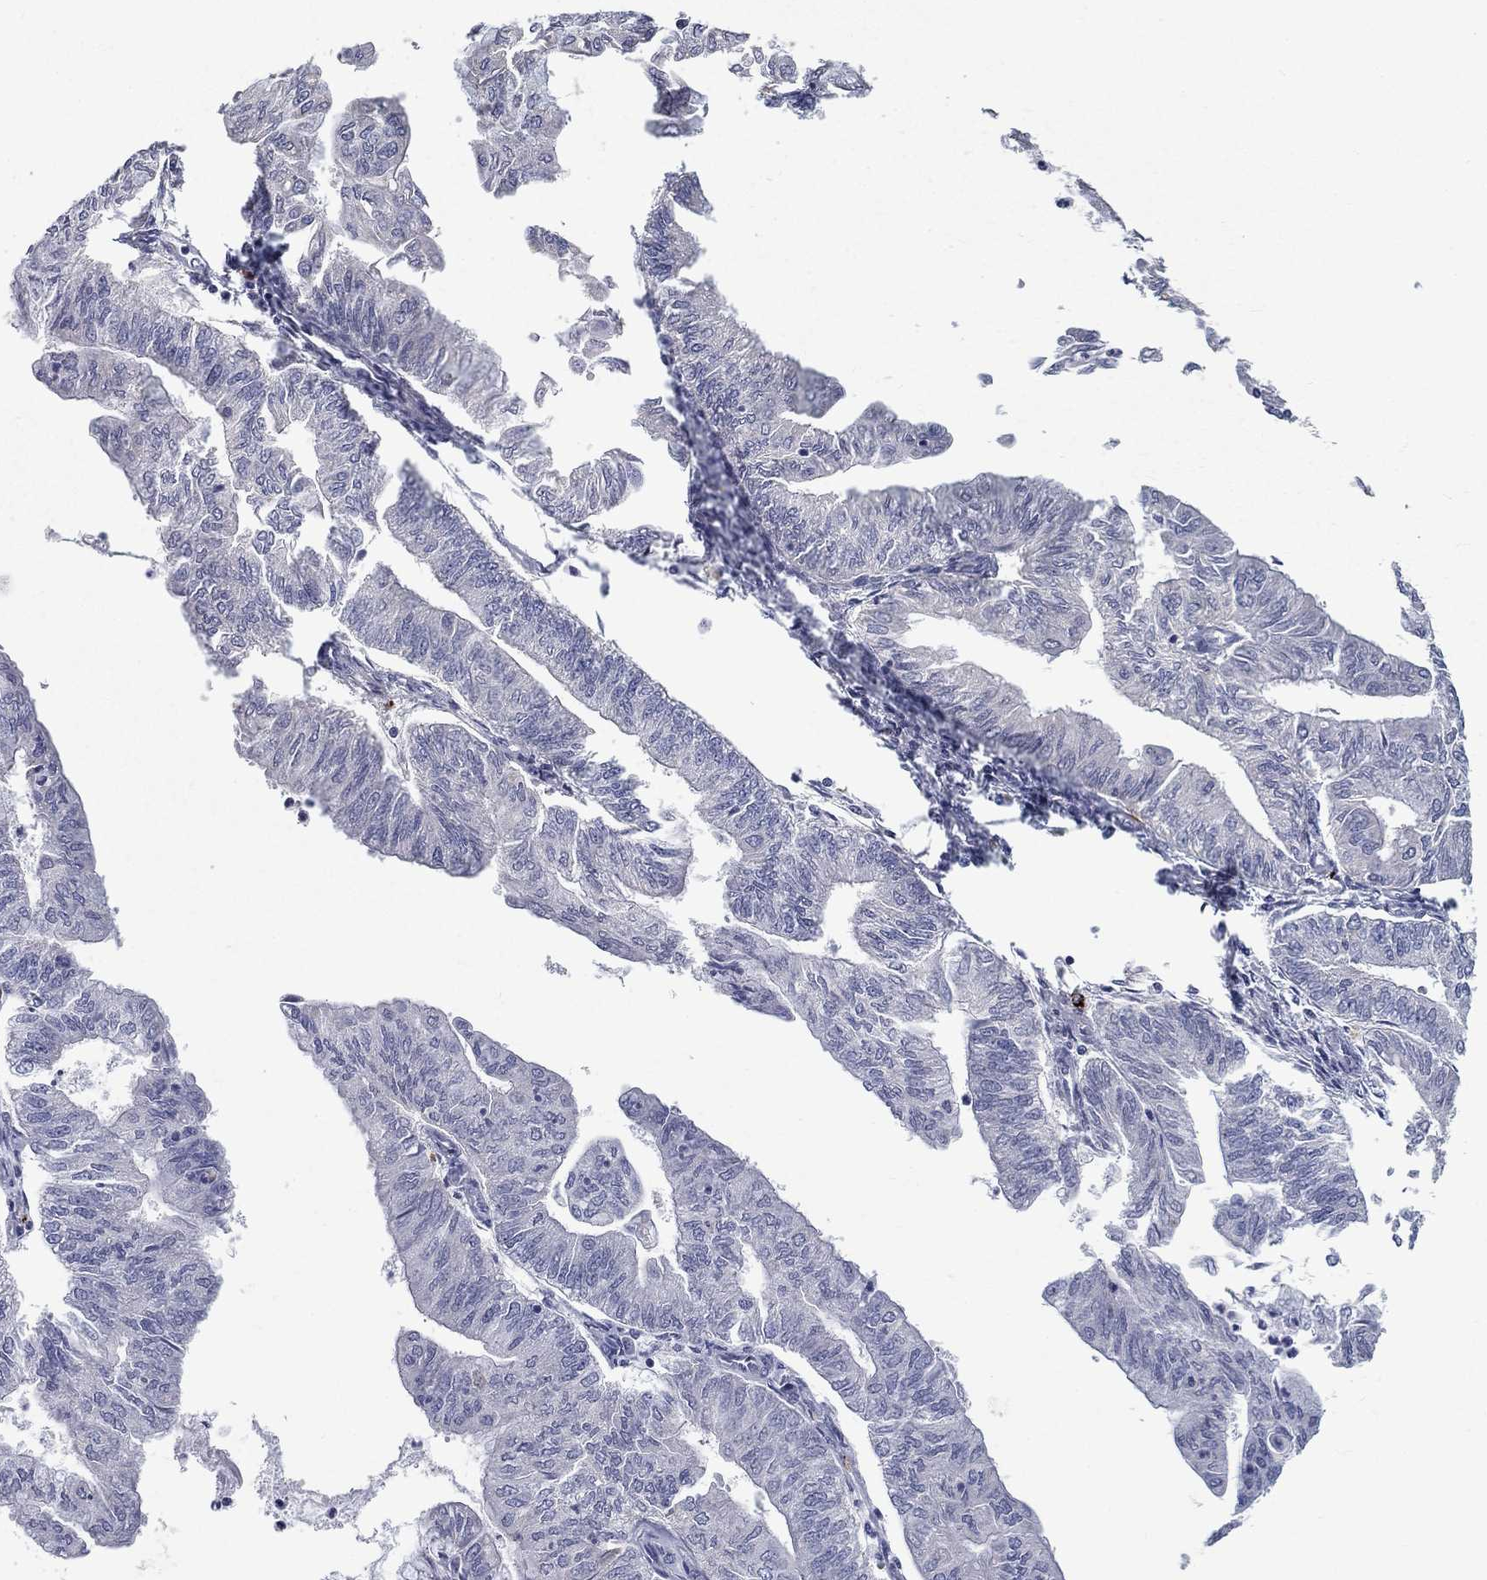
{"staining": {"intensity": "negative", "quantity": "none", "location": "none"}, "tissue": "endometrial cancer", "cell_type": "Tumor cells", "image_type": "cancer", "snomed": [{"axis": "morphology", "description": "Adenocarcinoma, NOS"}, {"axis": "topography", "description": "Endometrium"}], "caption": "Immunohistochemistry of human endometrial cancer (adenocarcinoma) demonstrates no expression in tumor cells.", "gene": "MTSS2", "patient": {"sex": "female", "age": 59}}